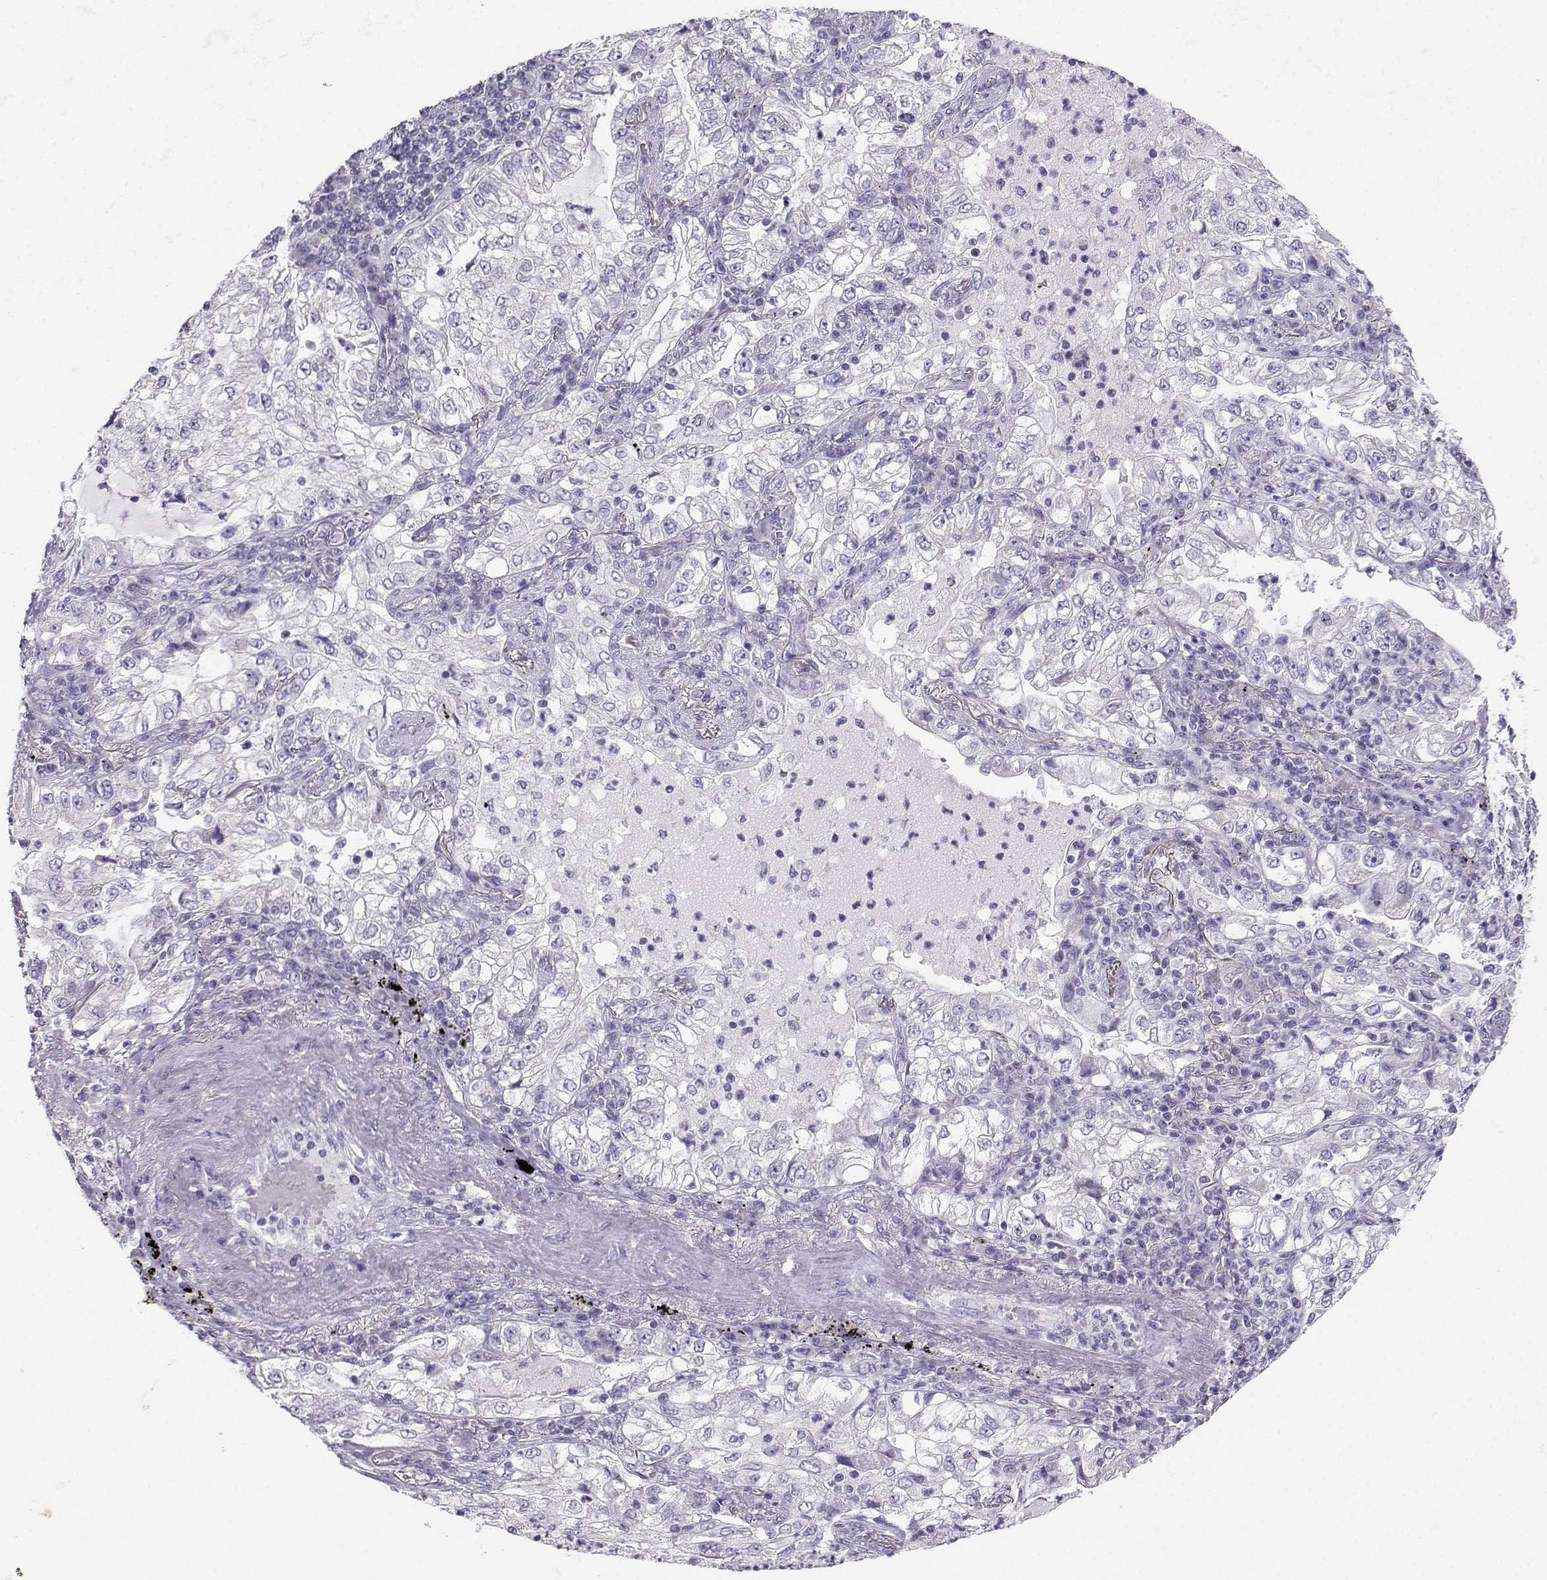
{"staining": {"intensity": "negative", "quantity": "none", "location": "none"}, "tissue": "lung cancer", "cell_type": "Tumor cells", "image_type": "cancer", "snomed": [{"axis": "morphology", "description": "Adenocarcinoma, NOS"}, {"axis": "topography", "description": "Lung"}], "caption": "The immunohistochemistry photomicrograph has no significant staining in tumor cells of adenocarcinoma (lung) tissue.", "gene": "AVP", "patient": {"sex": "female", "age": 73}}